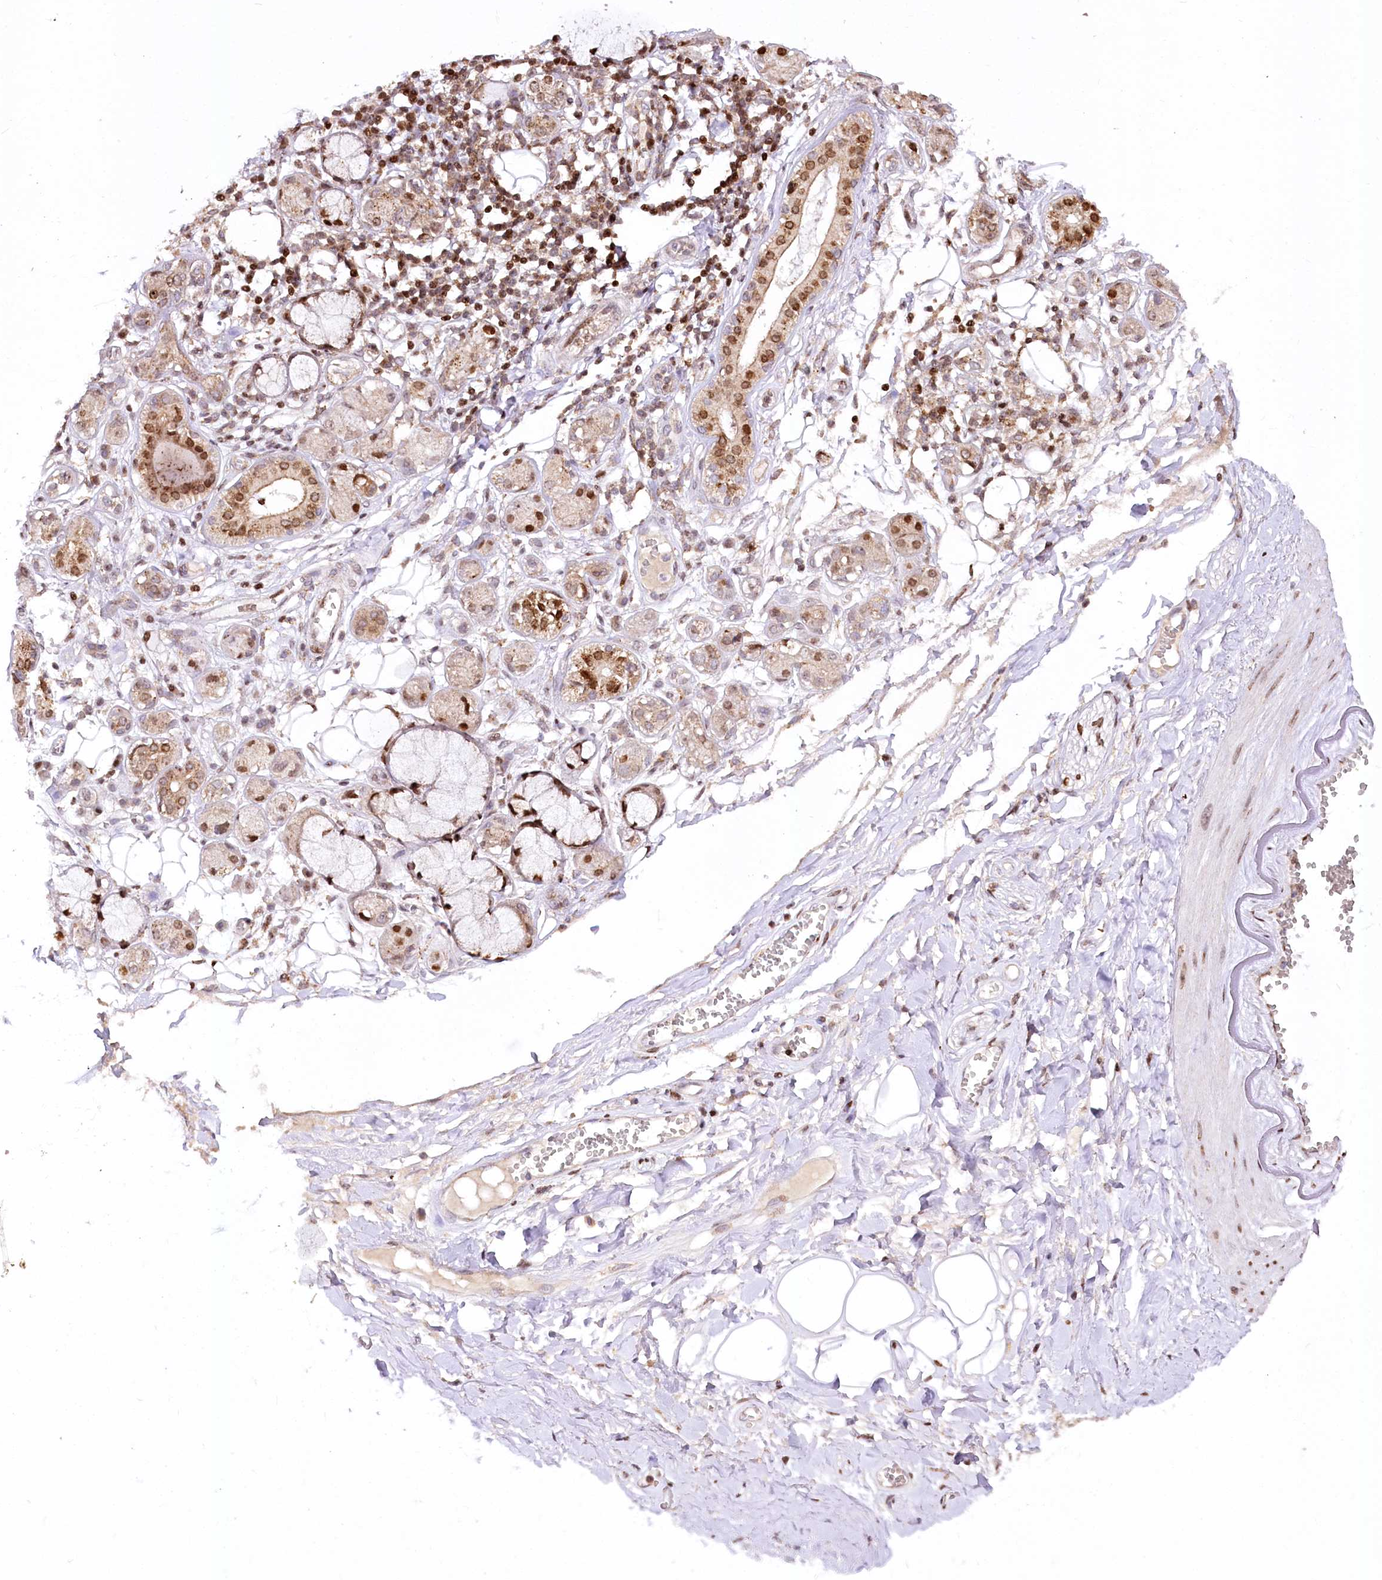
{"staining": {"intensity": "strong", "quantity": ">75%", "location": "nuclear"}, "tissue": "adipose tissue", "cell_type": "Adipocytes", "image_type": "normal", "snomed": [{"axis": "morphology", "description": "Normal tissue, NOS"}, {"axis": "morphology", "description": "Inflammation, NOS"}, {"axis": "topography", "description": "Salivary gland"}, {"axis": "topography", "description": "Peripheral nerve tissue"}], "caption": "Brown immunohistochemical staining in normal adipose tissue displays strong nuclear expression in approximately >75% of adipocytes.", "gene": "ZFYVE27", "patient": {"sex": "female", "age": 75}}